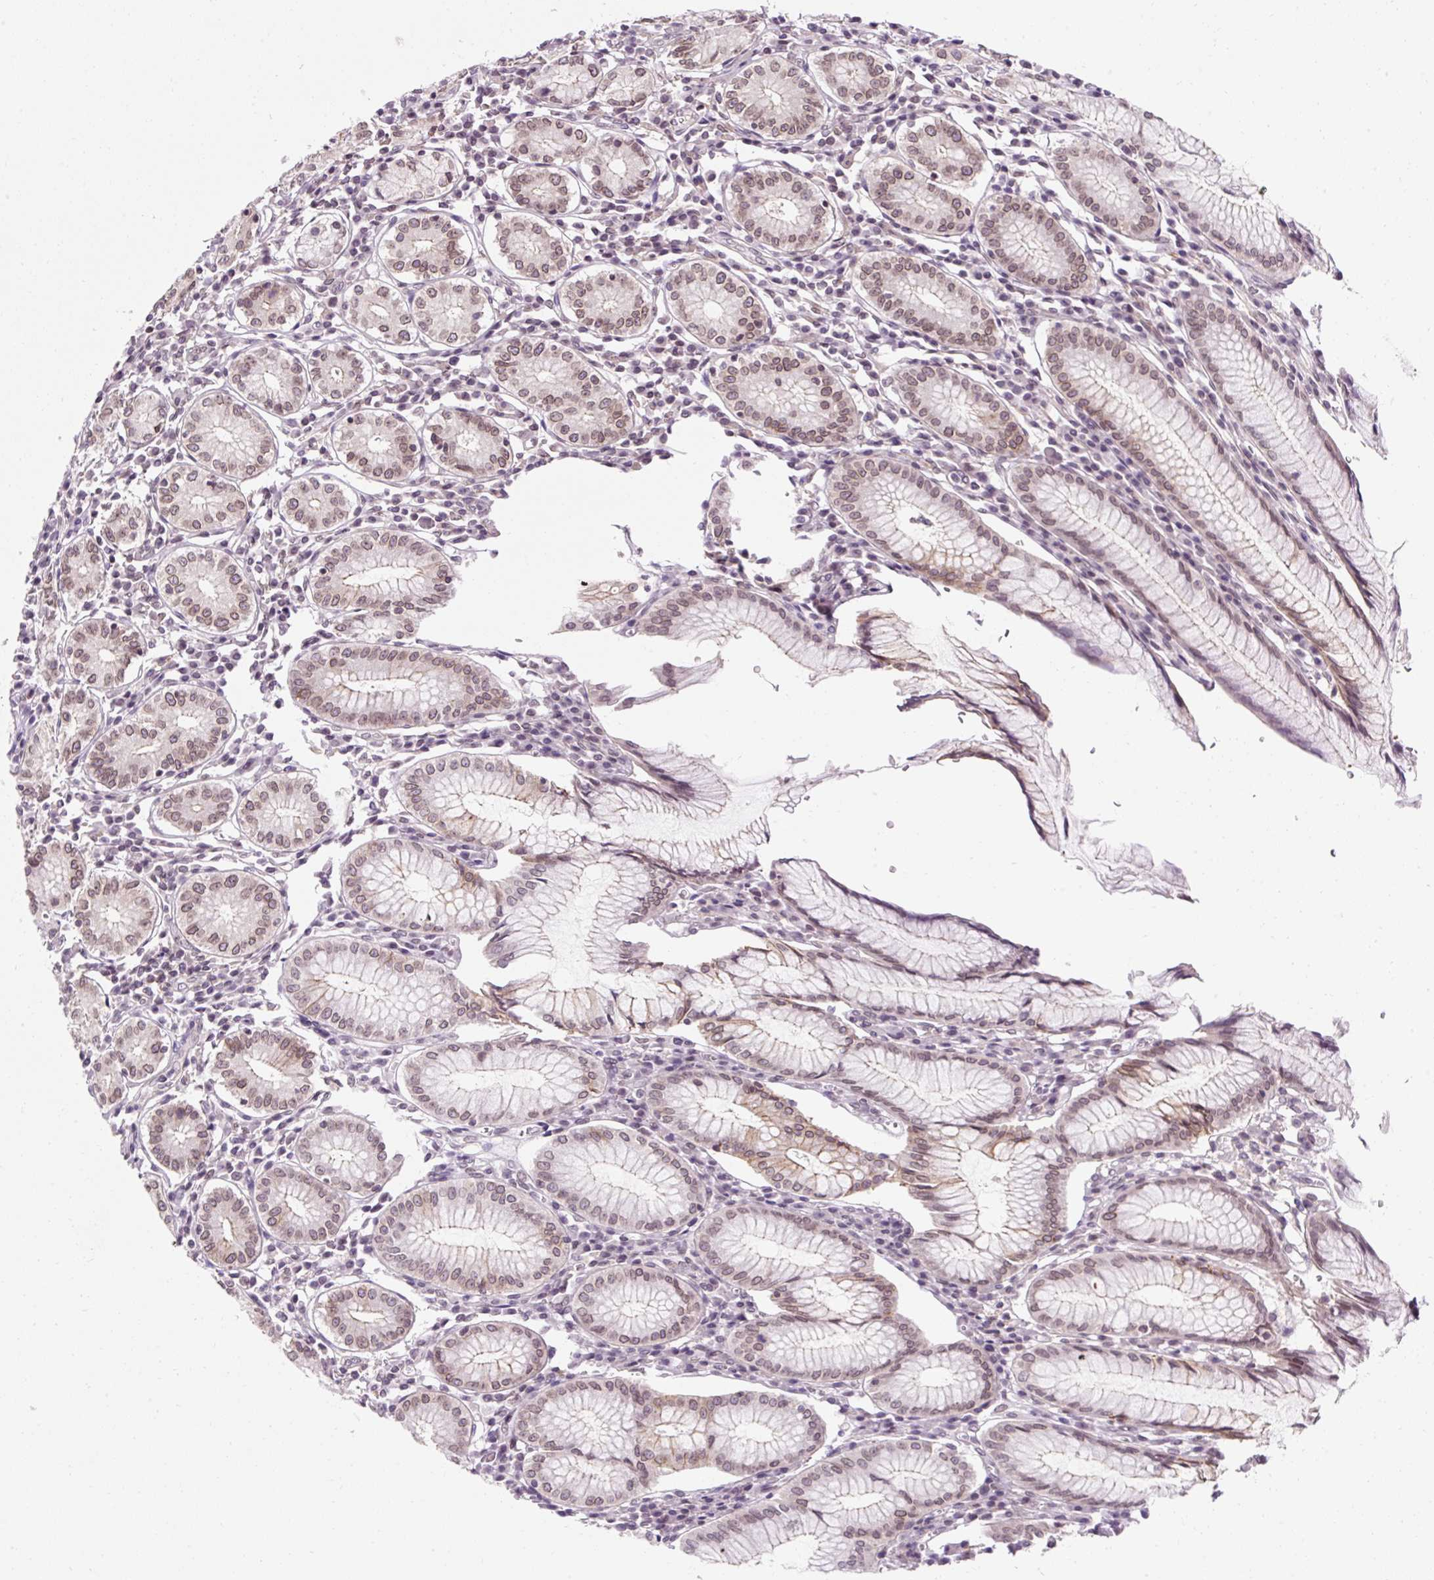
{"staining": {"intensity": "moderate", "quantity": ">75%", "location": "cytoplasmic/membranous,nuclear"}, "tissue": "stomach", "cell_type": "Glandular cells", "image_type": "normal", "snomed": [{"axis": "morphology", "description": "Normal tissue, NOS"}, {"axis": "topography", "description": "Stomach"}], "caption": "This histopathology image exhibits immunohistochemistry (IHC) staining of normal human stomach, with medium moderate cytoplasmic/membranous,nuclear staining in approximately >75% of glandular cells.", "gene": "ZNF610", "patient": {"sex": "male", "age": 55}}